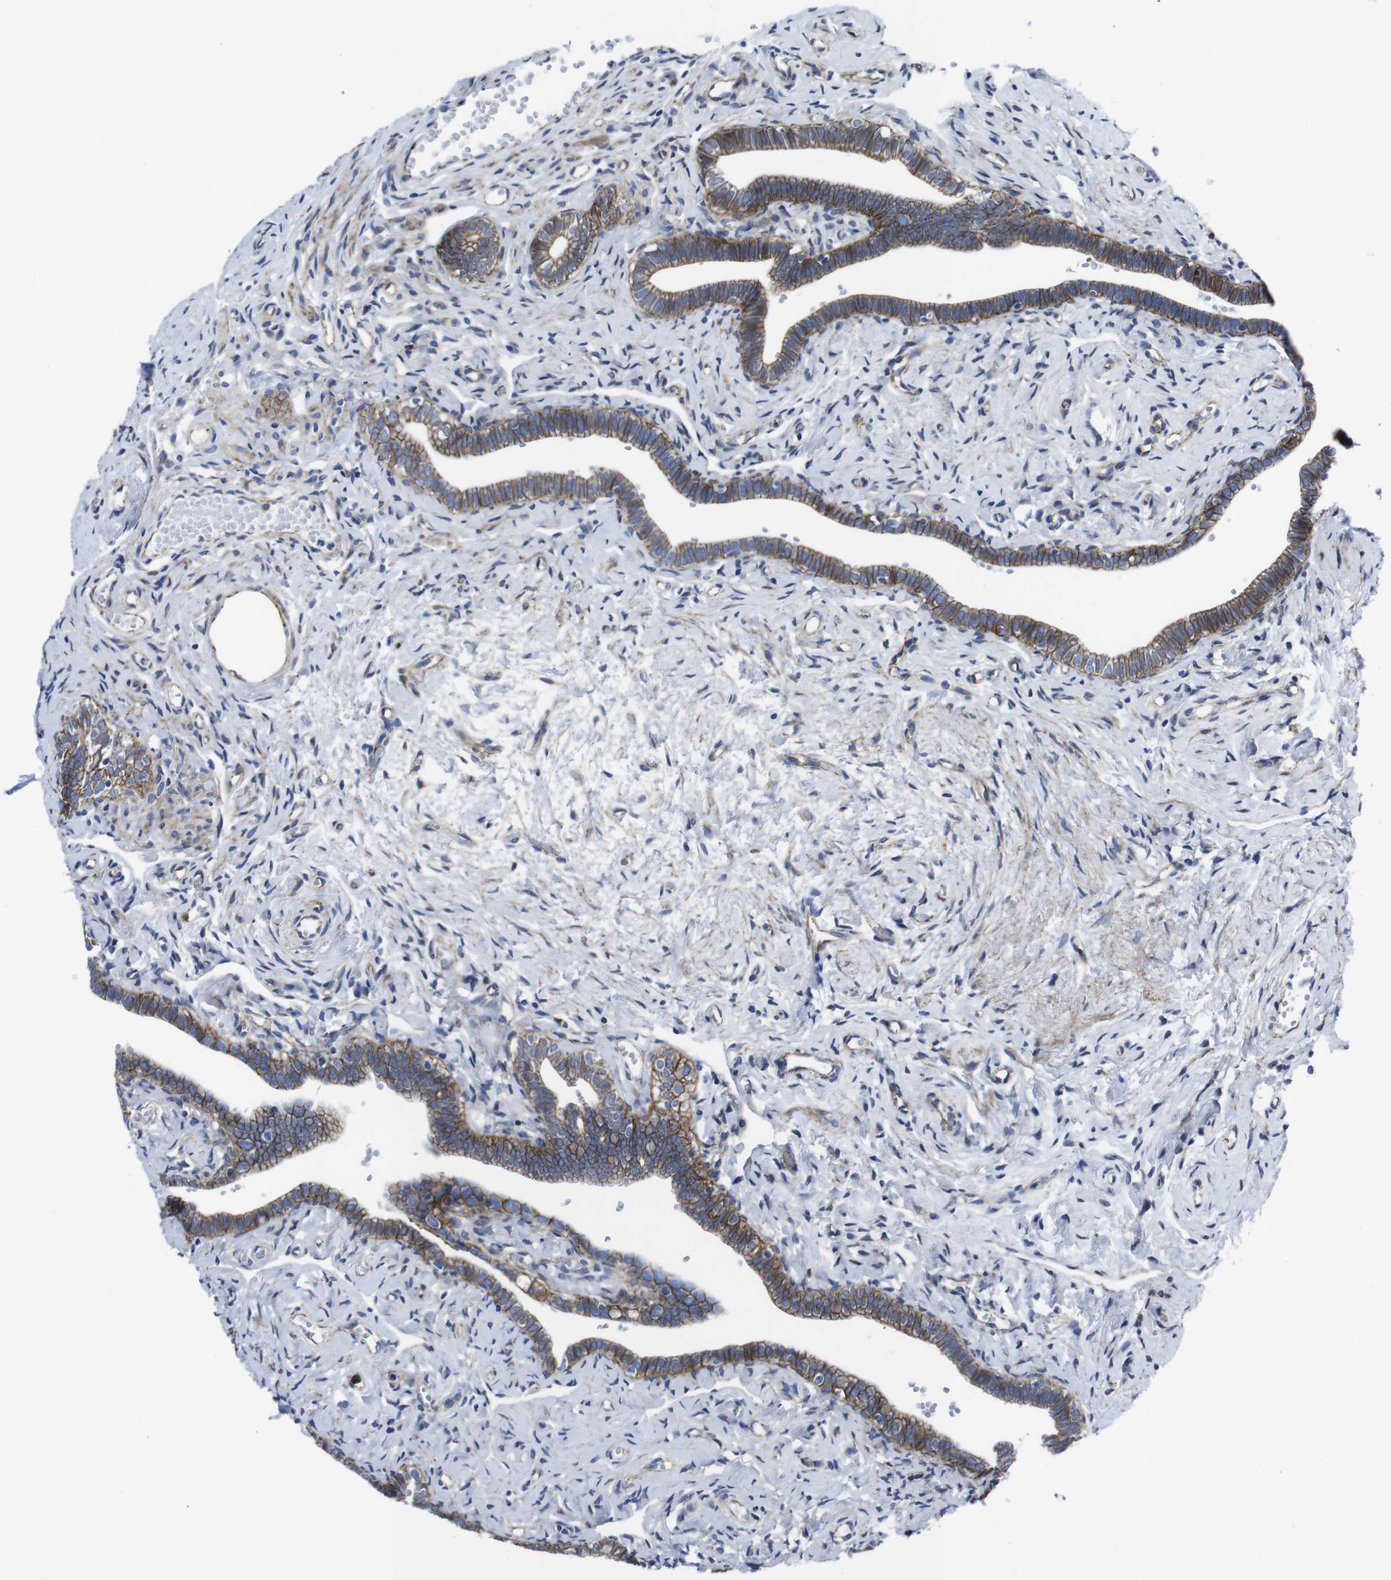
{"staining": {"intensity": "strong", "quantity": ">75%", "location": "cytoplasmic/membranous"}, "tissue": "fallopian tube", "cell_type": "Glandular cells", "image_type": "normal", "snomed": [{"axis": "morphology", "description": "Normal tissue, NOS"}, {"axis": "topography", "description": "Fallopian tube"}], "caption": "Immunohistochemistry (IHC) photomicrograph of benign fallopian tube: human fallopian tube stained using IHC shows high levels of strong protein expression localized specifically in the cytoplasmic/membranous of glandular cells, appearing as a cytoplasmic/membranous brown color.", "gene": "NUMB", "patient": {"sex": "female", "age": 71}}